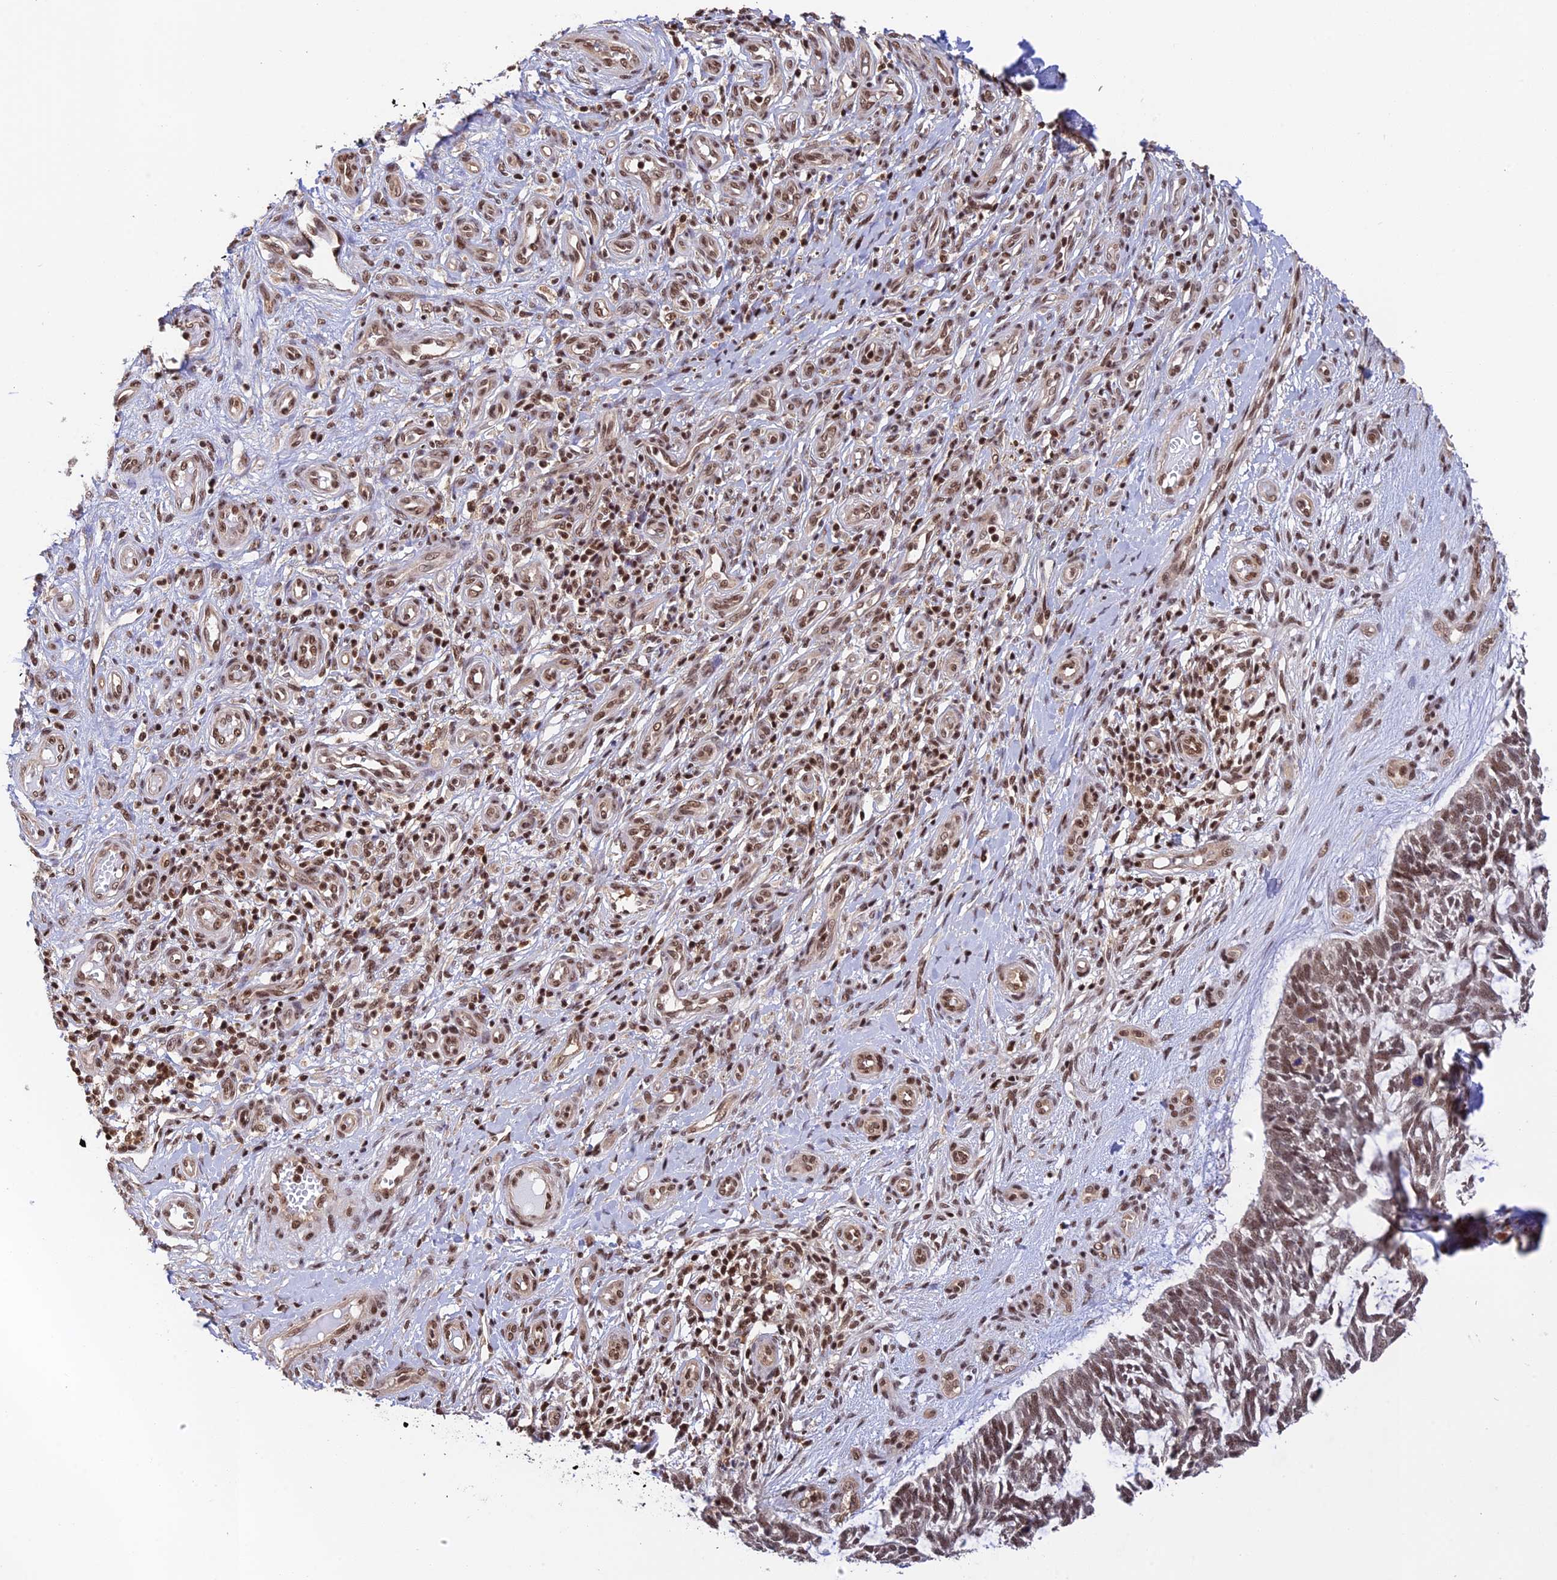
{"staining": {"intensity": "moderate", "quantity": ">75%", "location": "nuclear"}, "tissue": "skin cancer", "cell_type": "Tumor cells", "image_type": "cancer", "snomed": [{"axis": "morphology", "description": "Basal cell carcinoma"}, {"axis": "topography", "description": "Skin"}], "caption": "Protein analysis of skin cancer tissue shows moderate nuclear staining in about >75% of tumor cells. Using DAB (brown) and hematoxylin (blue) stains, captured at high magnification using brightfield microscopy.", "gene": "THAP11", "patient": {"sex": "male", "age": 88}}